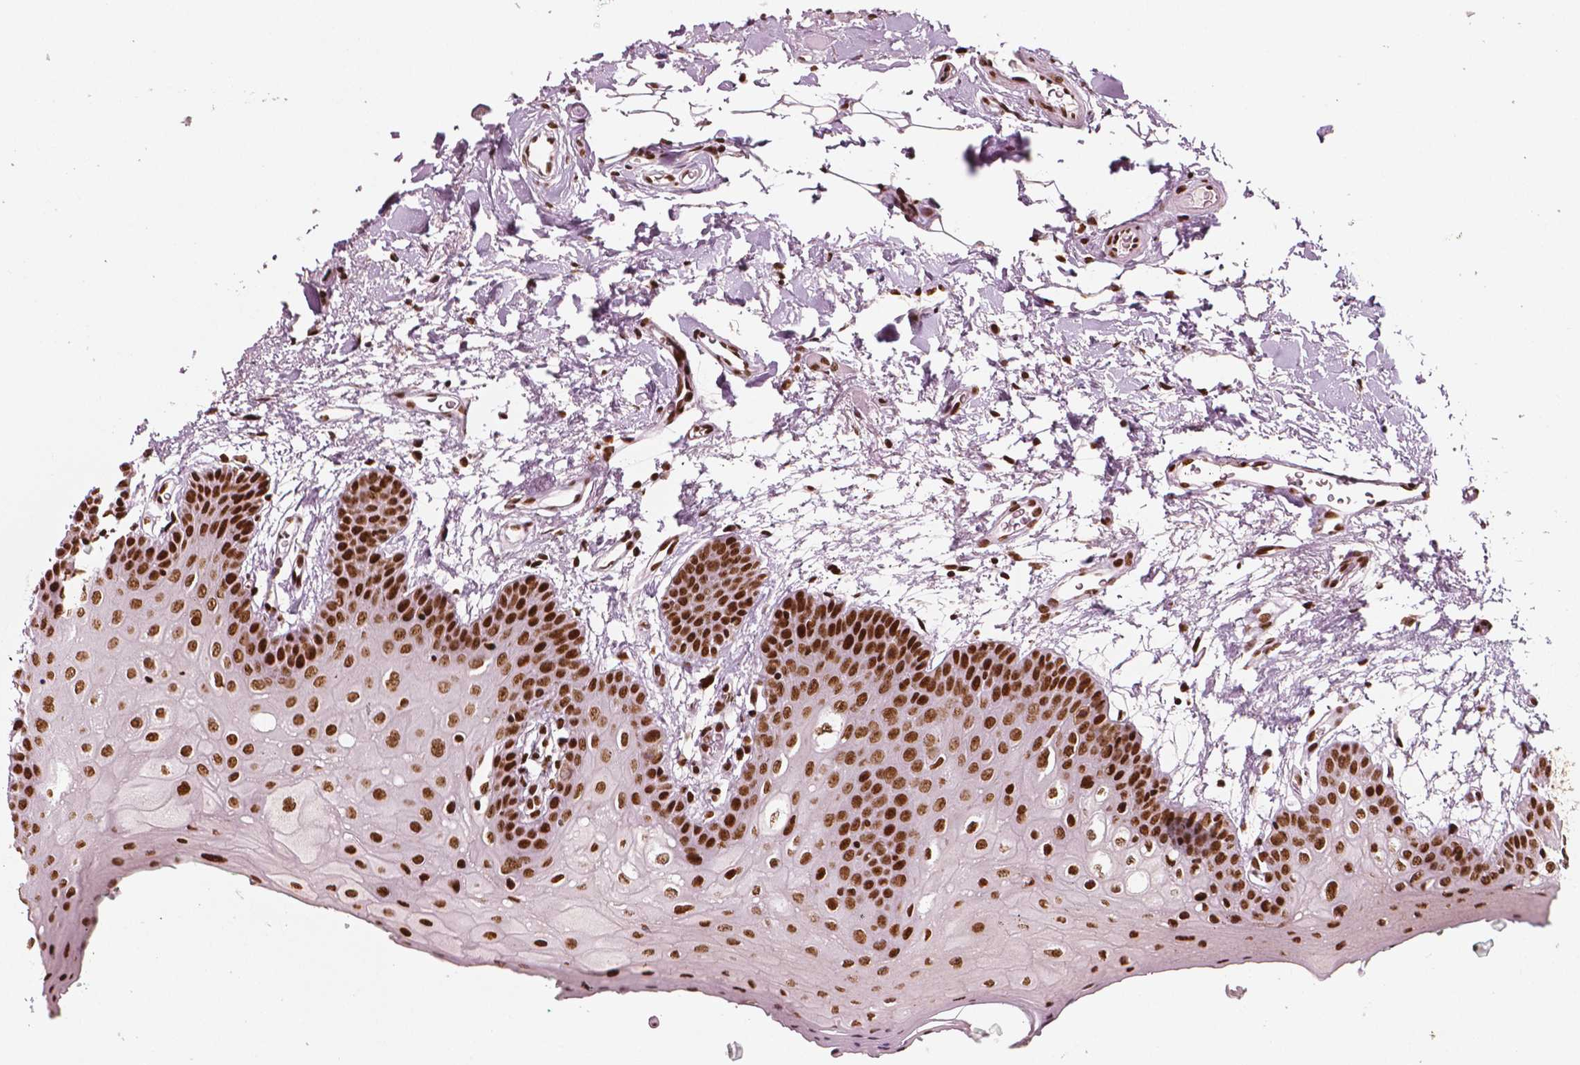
{"staining": {"intensity": "strong", "quantity": ">75%", "location": "nuclear"}, "tissue": "oral mucosa", "cell_type": "Squamous epithelial cells", "image_type": "normal", "snomed": [{"axis": "morphology", "description": "Normal tissue, NOS"}, {"axis": "morphology", "description": "Squamous cell carcinoma, NOS"}, {"axis": "topography", "description": "Oral tissue"}, {"axis": "topography", "description": "Head-Neck"}], "caption": "The histopathology image shows a brown stain indicating the presence of a protein in the nuclear of squamous epithelial cells in oral mucosa. The staining was performed using DAB (3,3'-diaminobenzidine) to visualize the protein expression in brown, while the nuclei were stained in blue with hematoxylin (Magnification: 20x).", "gene": "CTCF", "patient": {"sex": "female", "age": 50}}